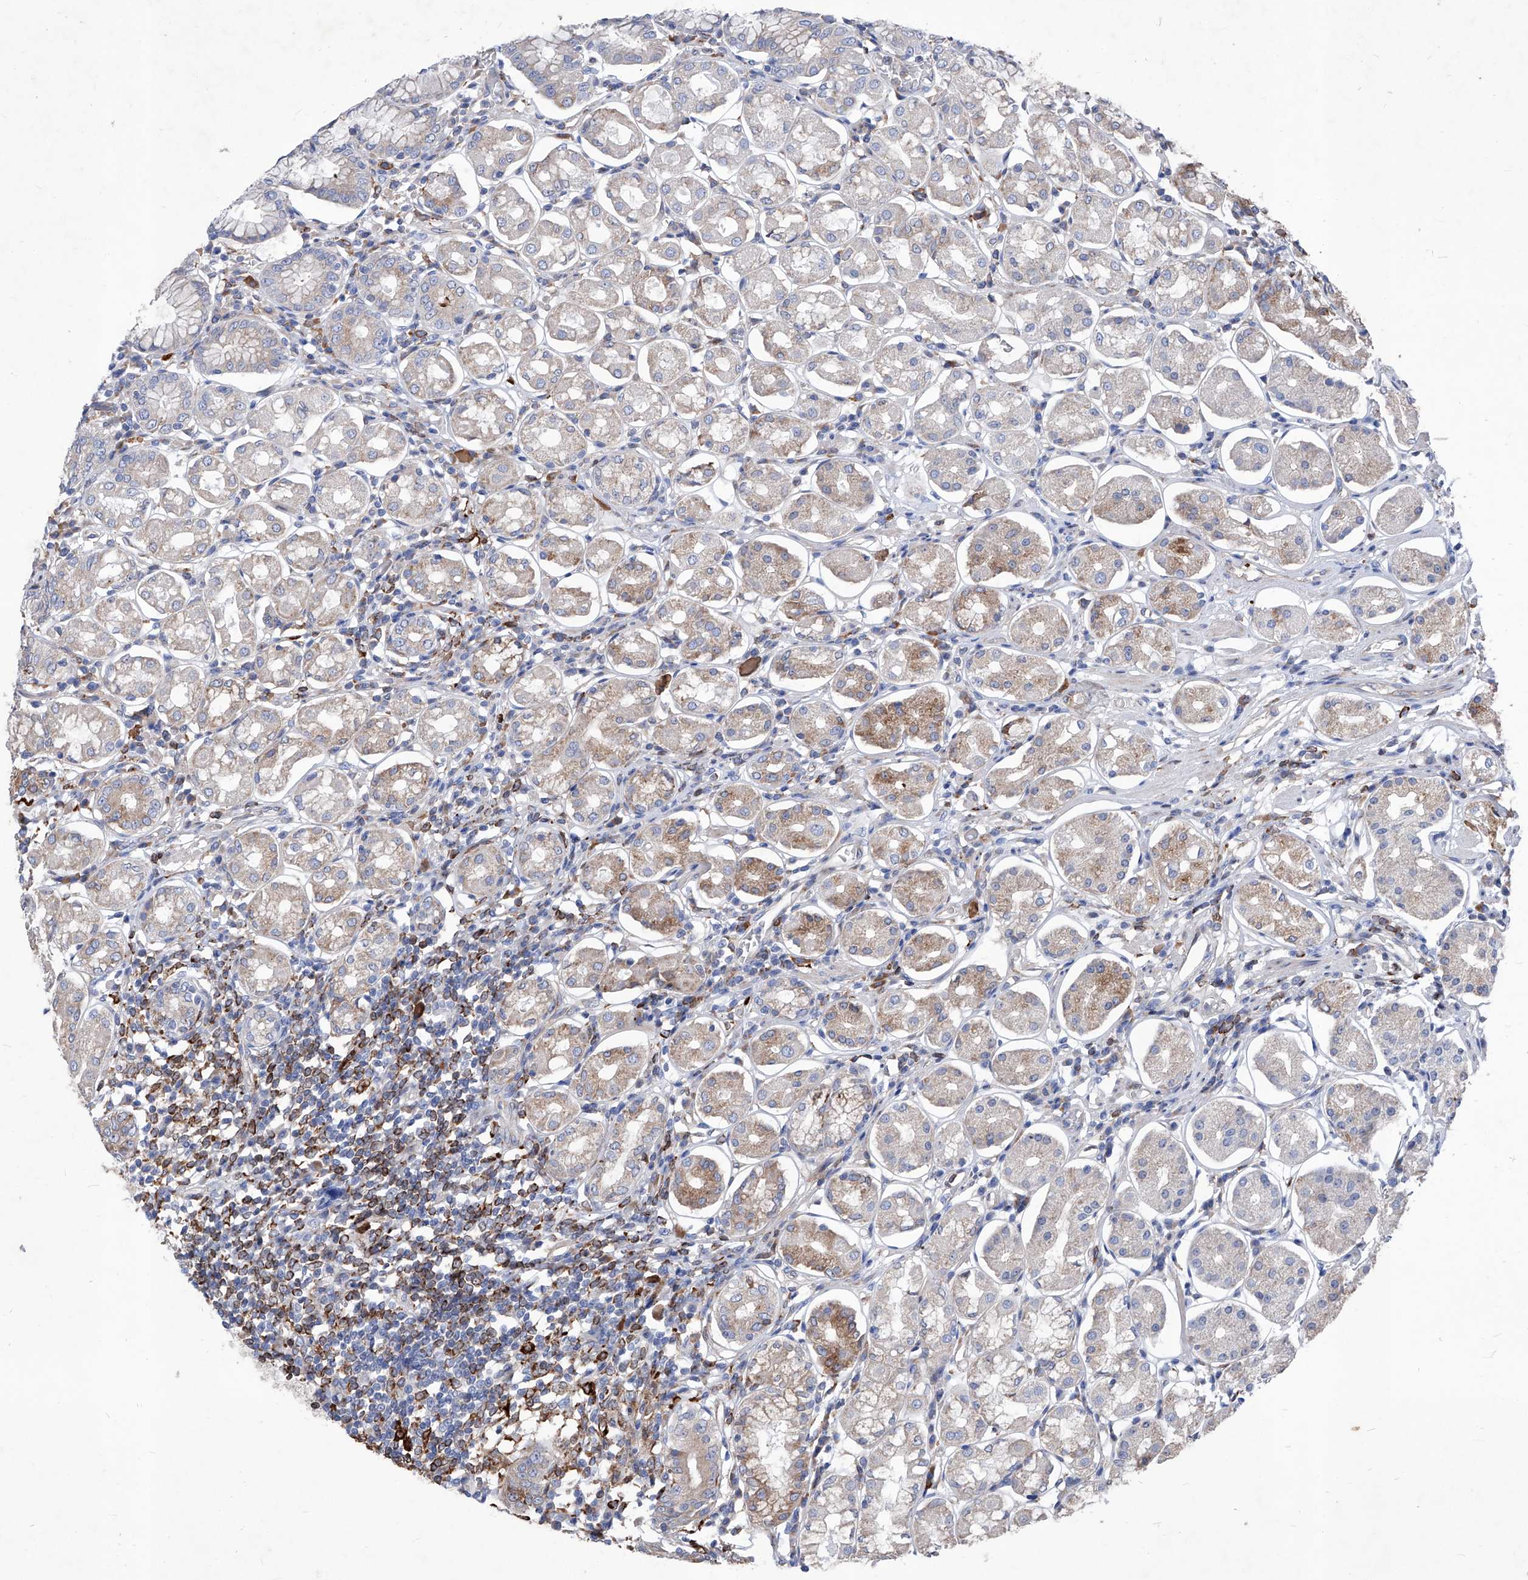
{"staining": {"intensity": "moderate", "quantity": "<25%", "location": "cytoplasmic/membranous"}, "tissue": "stomach", "cell_type": "Glandular cells", "image_type": "normal", "snomed": [{"axis": "morphology", "description": "Normal tissue, NOS"}, {"axis": "topography", "description": "Stomach, lower"}], "caption": "IHC staining of unremarkable stomach, which demonstrates low levels of moderate cytoplasmic/membranous expression in about <25% of glandular cells indicating moderate cytoplasmic/membranous protein expression. The staining was performed using DAB (3,3'-diaminobenzidine) (brown) for protein detection and nuclei were counterstained in hematoxylin (blue).", "gene": "UBOX5", "patient": {"sex": "female", "age": 56}}